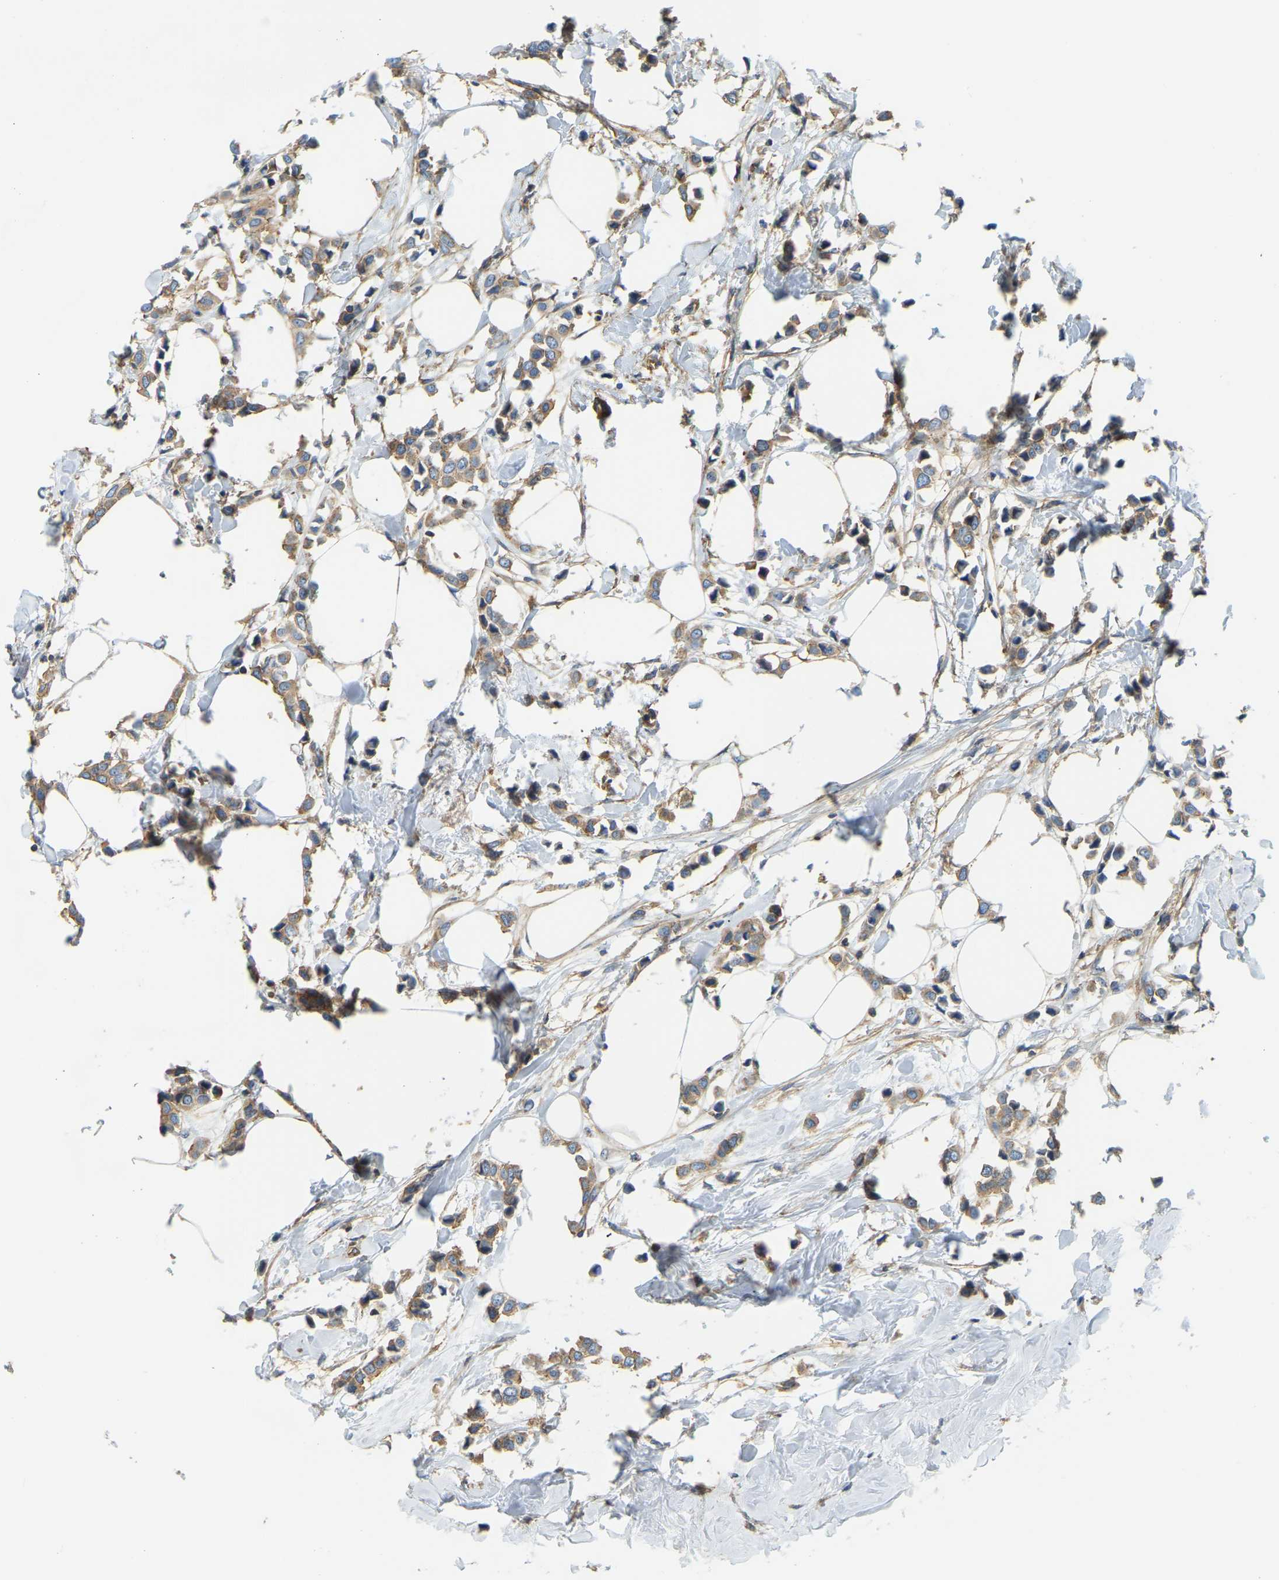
{"staining": {"intensity": "moderate", "quantity": ">75%", "location": "cytoplasmic/membranous"}, "tissue": "breast cancer", "cell_type": "Tumor cells", "image_type": "cancer", "snomed": [{"axis": "morphology", "description": "Lobular carcinoma"}, {"axis": "topography", "description": "Breast"}], "caption": "Moderate cytoplasmic/membranous protein expression is identified in about >75% of tumor cells in lobular carcinoma (breast).", "gene": "AHNAK", "patient": {"sex": "female", "age": 51}}